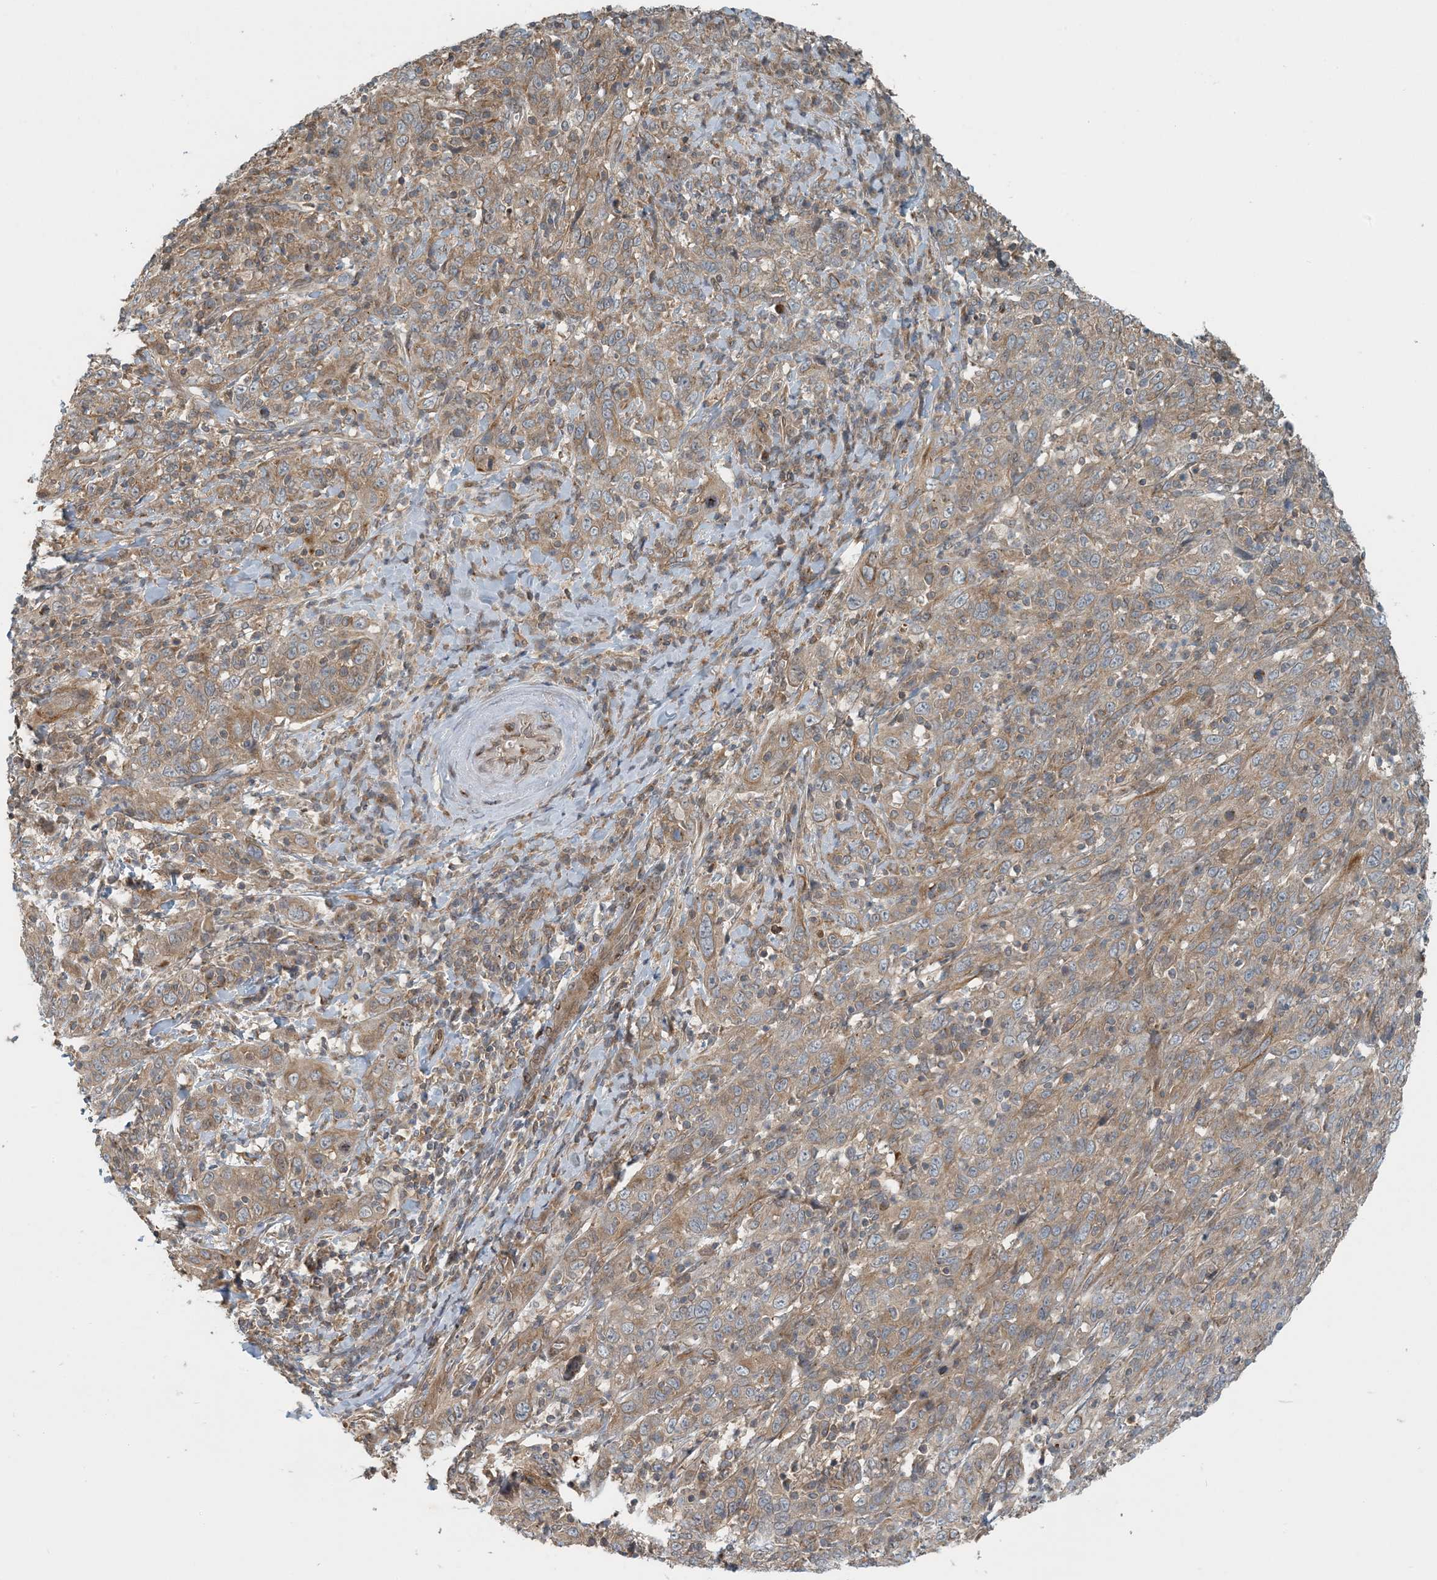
{"staining": {"intensity": "moderate", "quantity": ">75%", "location": "cytoplasmic/membranous"}, "tissue": "cervical cancer", "cell_type": "Tumor cells", "image_type": "cancer", "snomed": [{"axis": "morphology", "description": "Squamous cell carcinoma, NOS"}, {"axis": "topography", "description": "Cervix"}], "caption": "Cervical cancer stained for a protein reveals moderate cytoplasmic/membranous positivity in tumor cells.", "gene": "ZBTB3", "patient": {"sex": "female", "age": 46}}